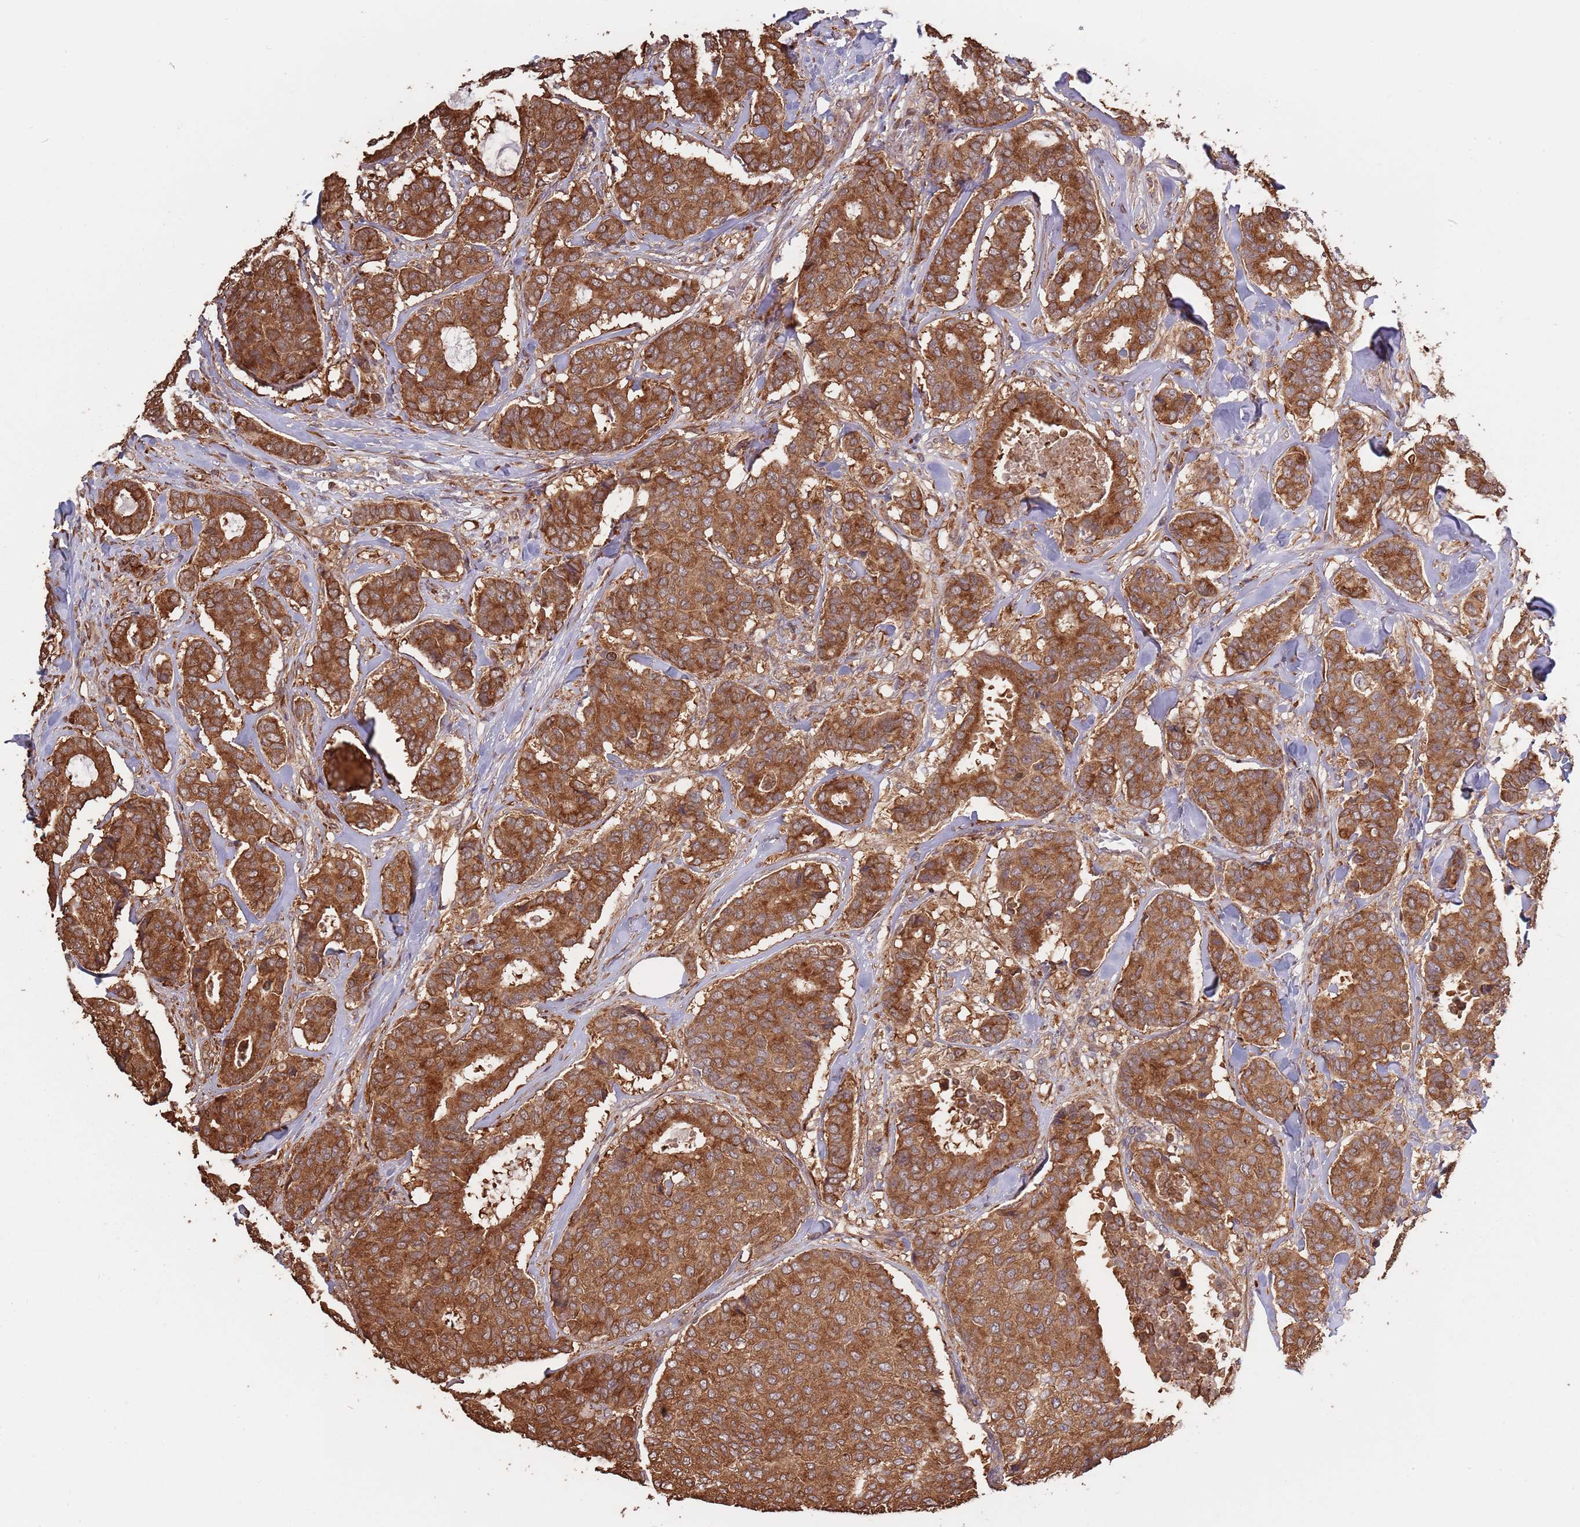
{"staining": {"intensity": "strong", "quantity": ">75%", "location": "cytoplasmic/membranous"}, "tissue": "breast cancer", "cell_type": "Tumor cells", "image_type": "cancer", "snomed": [{"axis": "morphology", "description": "Duct carcinoma"}, {"axis": "topography", "description": "Breast"}], "caption": "Brown immunohistochemical staining in infiltrating ductal carcinoma (breast) displays strong cytoplasmic/membranous expression in approximately >75% of tumor cells.", "gene": "COG4", "patient": {"sex": "female", "age": 75}}